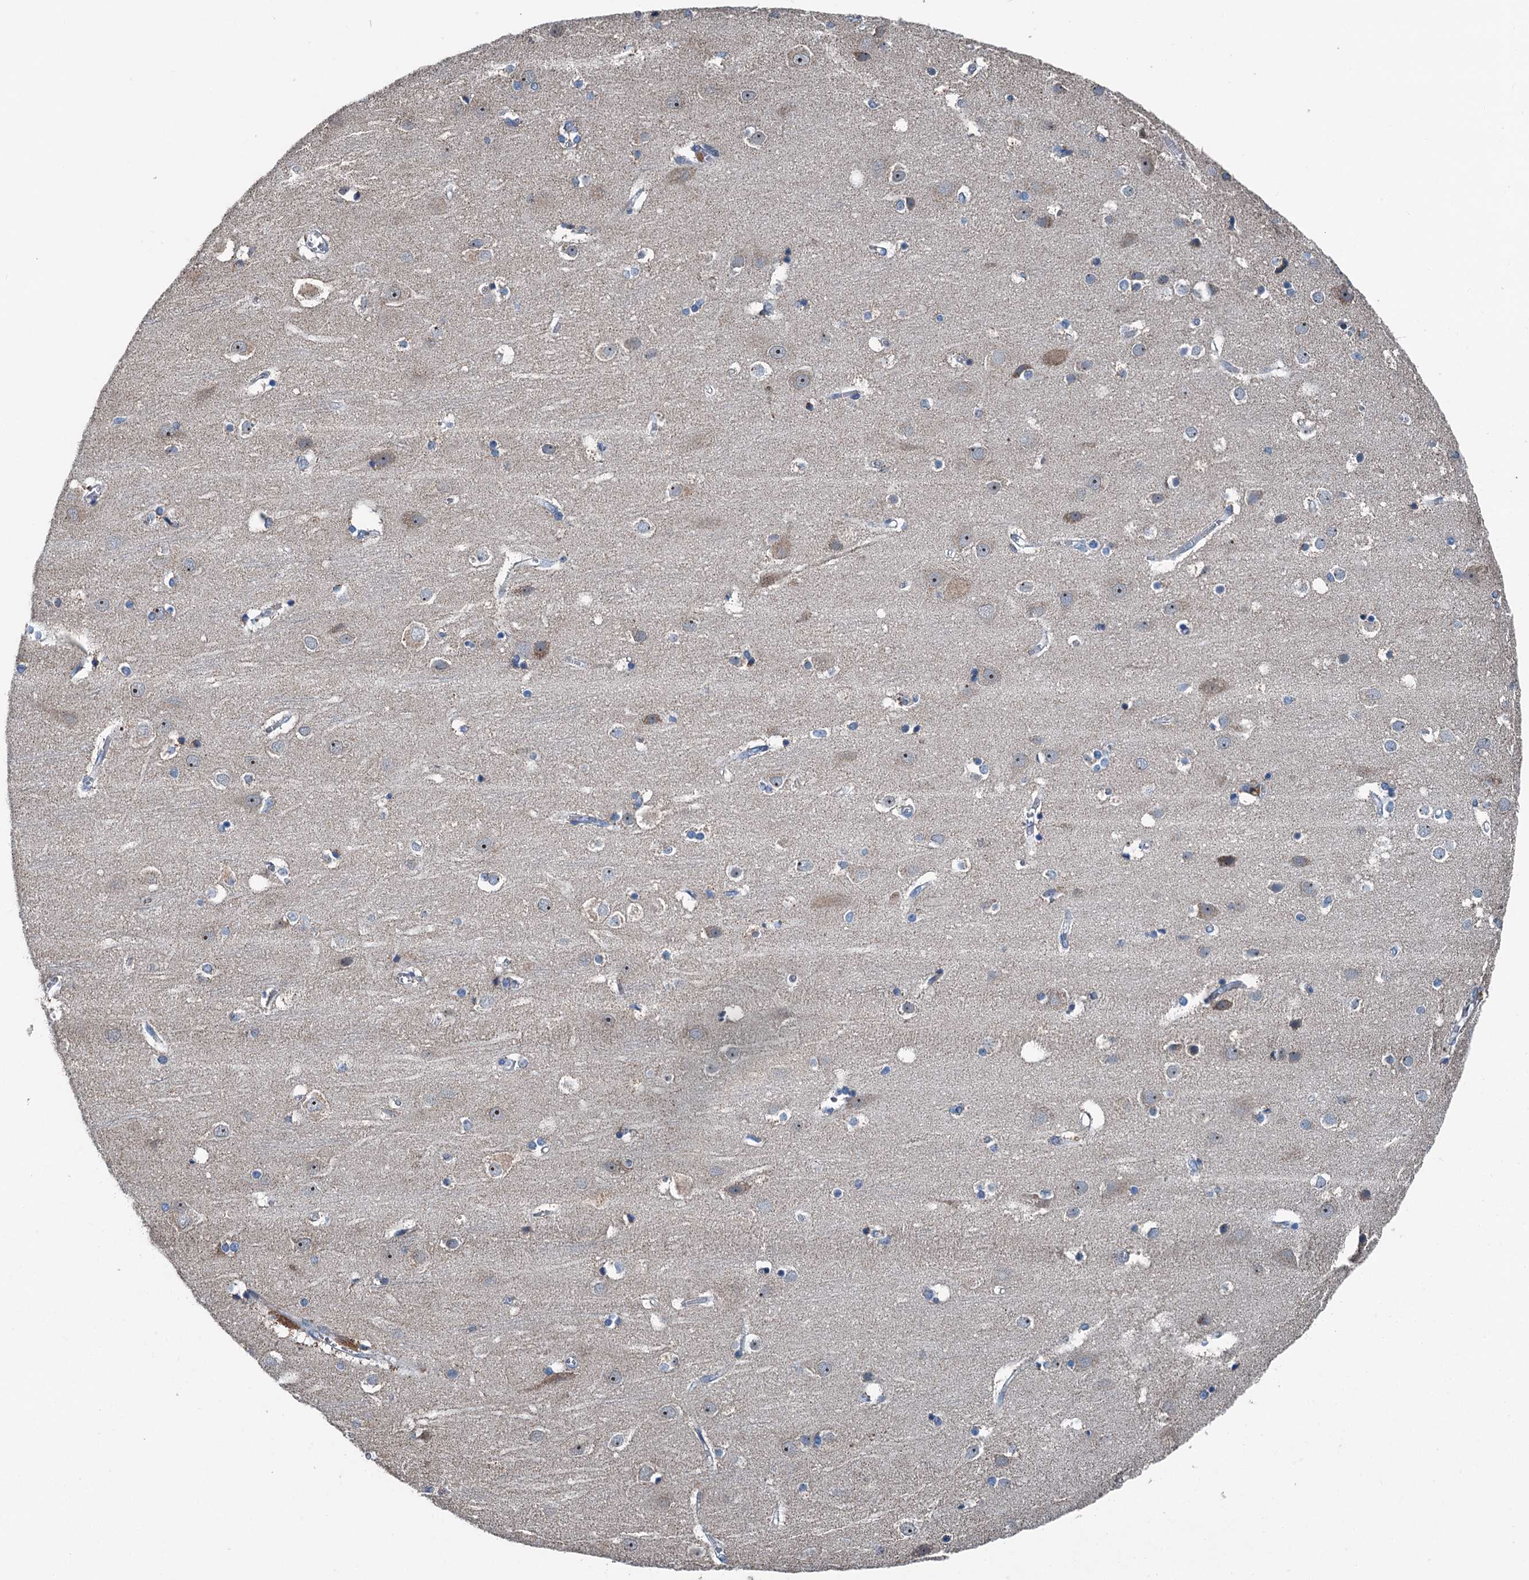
{"staining": {"intensity": "negative", "quantity": "none", "location": "none"}, "tissue": "cerebral cortex", "cell_type": "Endothelial cells", "image_type": "normal", "snomed": [{"axis": "morphology", "description": "Normal tissue, NOS"}, {"axis": "topography", "description": "Cerebral cortex"}], "caption": "DAB (3,3'-diaminobenzidine) immunohistochemical staining of normal human cerebral cortex demonstrates no significant staining in endothelial cells.", "gene": "TRPT1", "patient": {"sex": "male", "age": 54}}